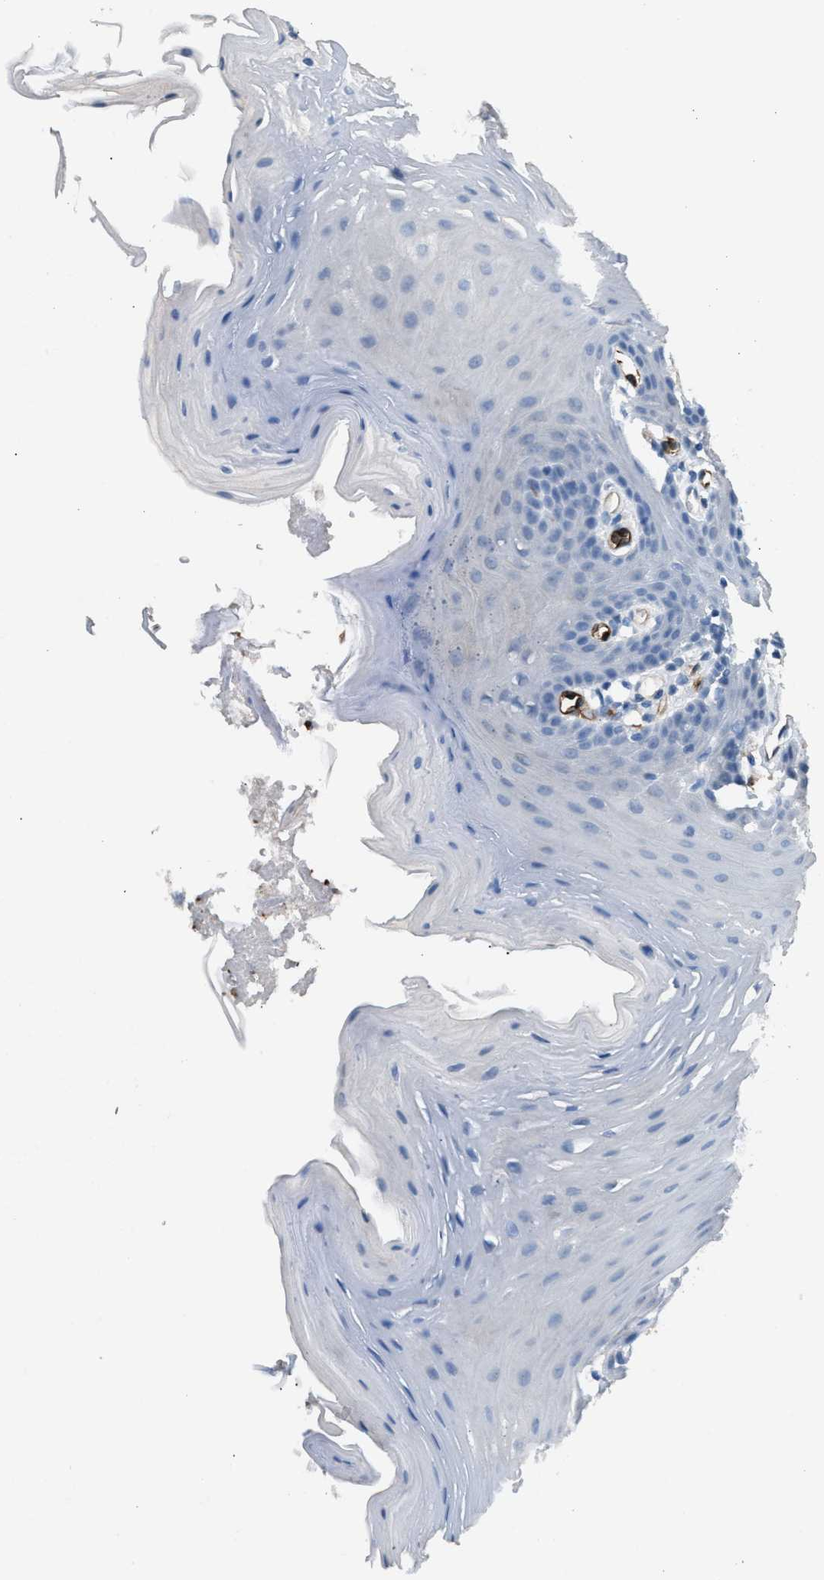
{"staining": {"intensity": "negative", "quantity": "none", "location": "none"}, "tissue": "oral mucosa", "cell_type": "Squamous epithelial cells", "image_type": "normal", "snomed": [{"axis": "morphology", "description": "Normal tissue, NOS"}, {"axis": "morphology", "description": "Squamous cell carcinoma, NOS"}, {"axis": "topography", "description": "Oral tissue"}, {"axis": "topography", "description": "Head-Neck"}], "caption": "Immunohistochemical staining of unremarkable oral mucosa demonstrates no significant expression in squamous epithelial cells.", "gene": "DYSF", "patient": {"sex": "male", "age": 71}}